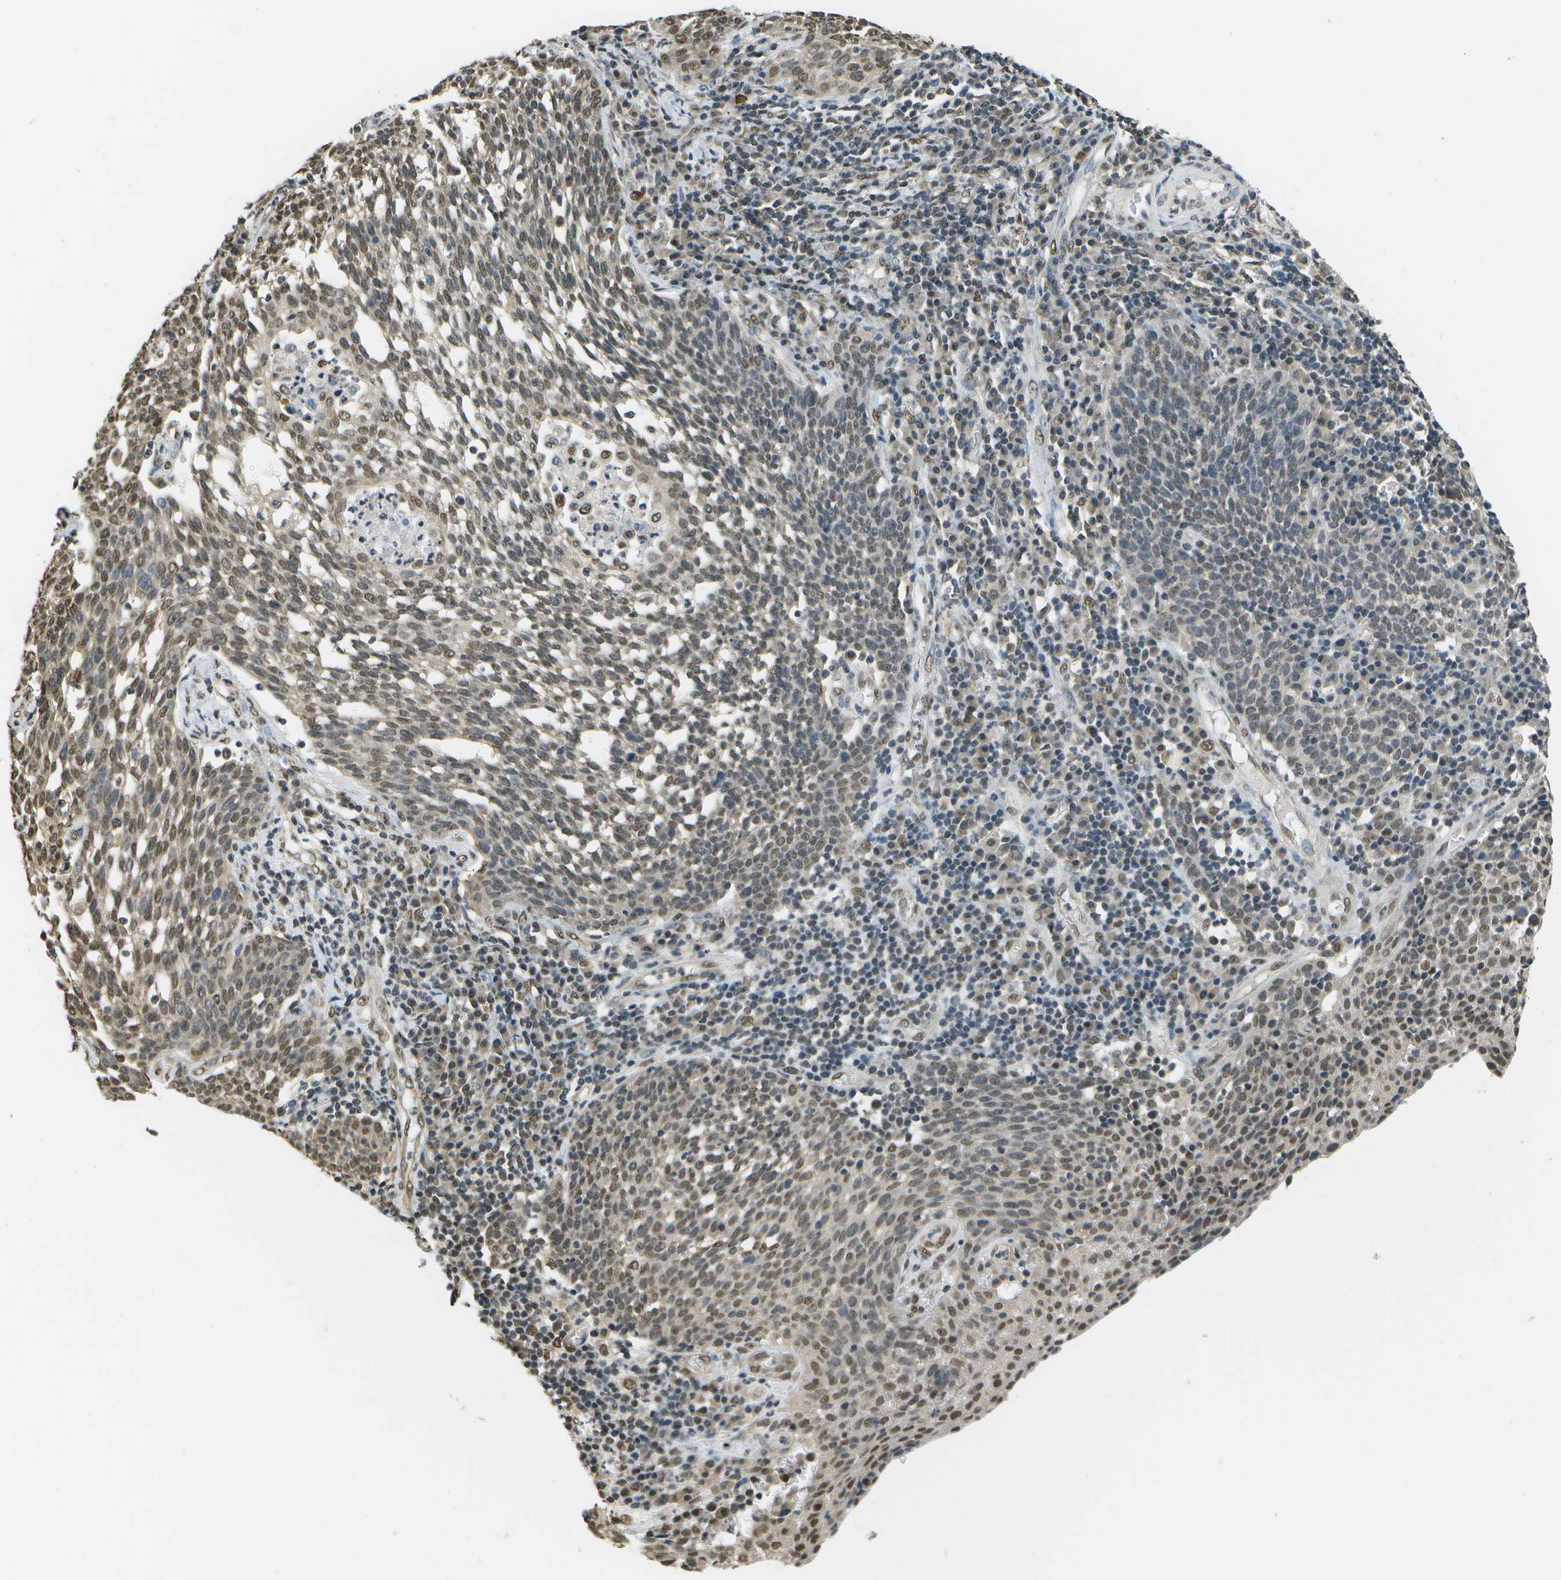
{"staining": {"intensity": "moderate", "quantity": ">75%", "location": "nuclear"}, "tissue": "cervical cancer", "cell_type": "Tumor cells", "image_type": "cancer", "snomed": [{"axis": "morphology", "description": "Squamous cell carcinoma, NOS"}, {"axis": "topography", "description": "Cervix"}], "caption": "An image showing moderate nuclear expression in approximately >75% of tumor cells in cervical squamous cell carcinoma, as visualized by brown immunohistochemical staining.", "gene": "ABL2", "patient": {"sex": "female", "age": 34}}